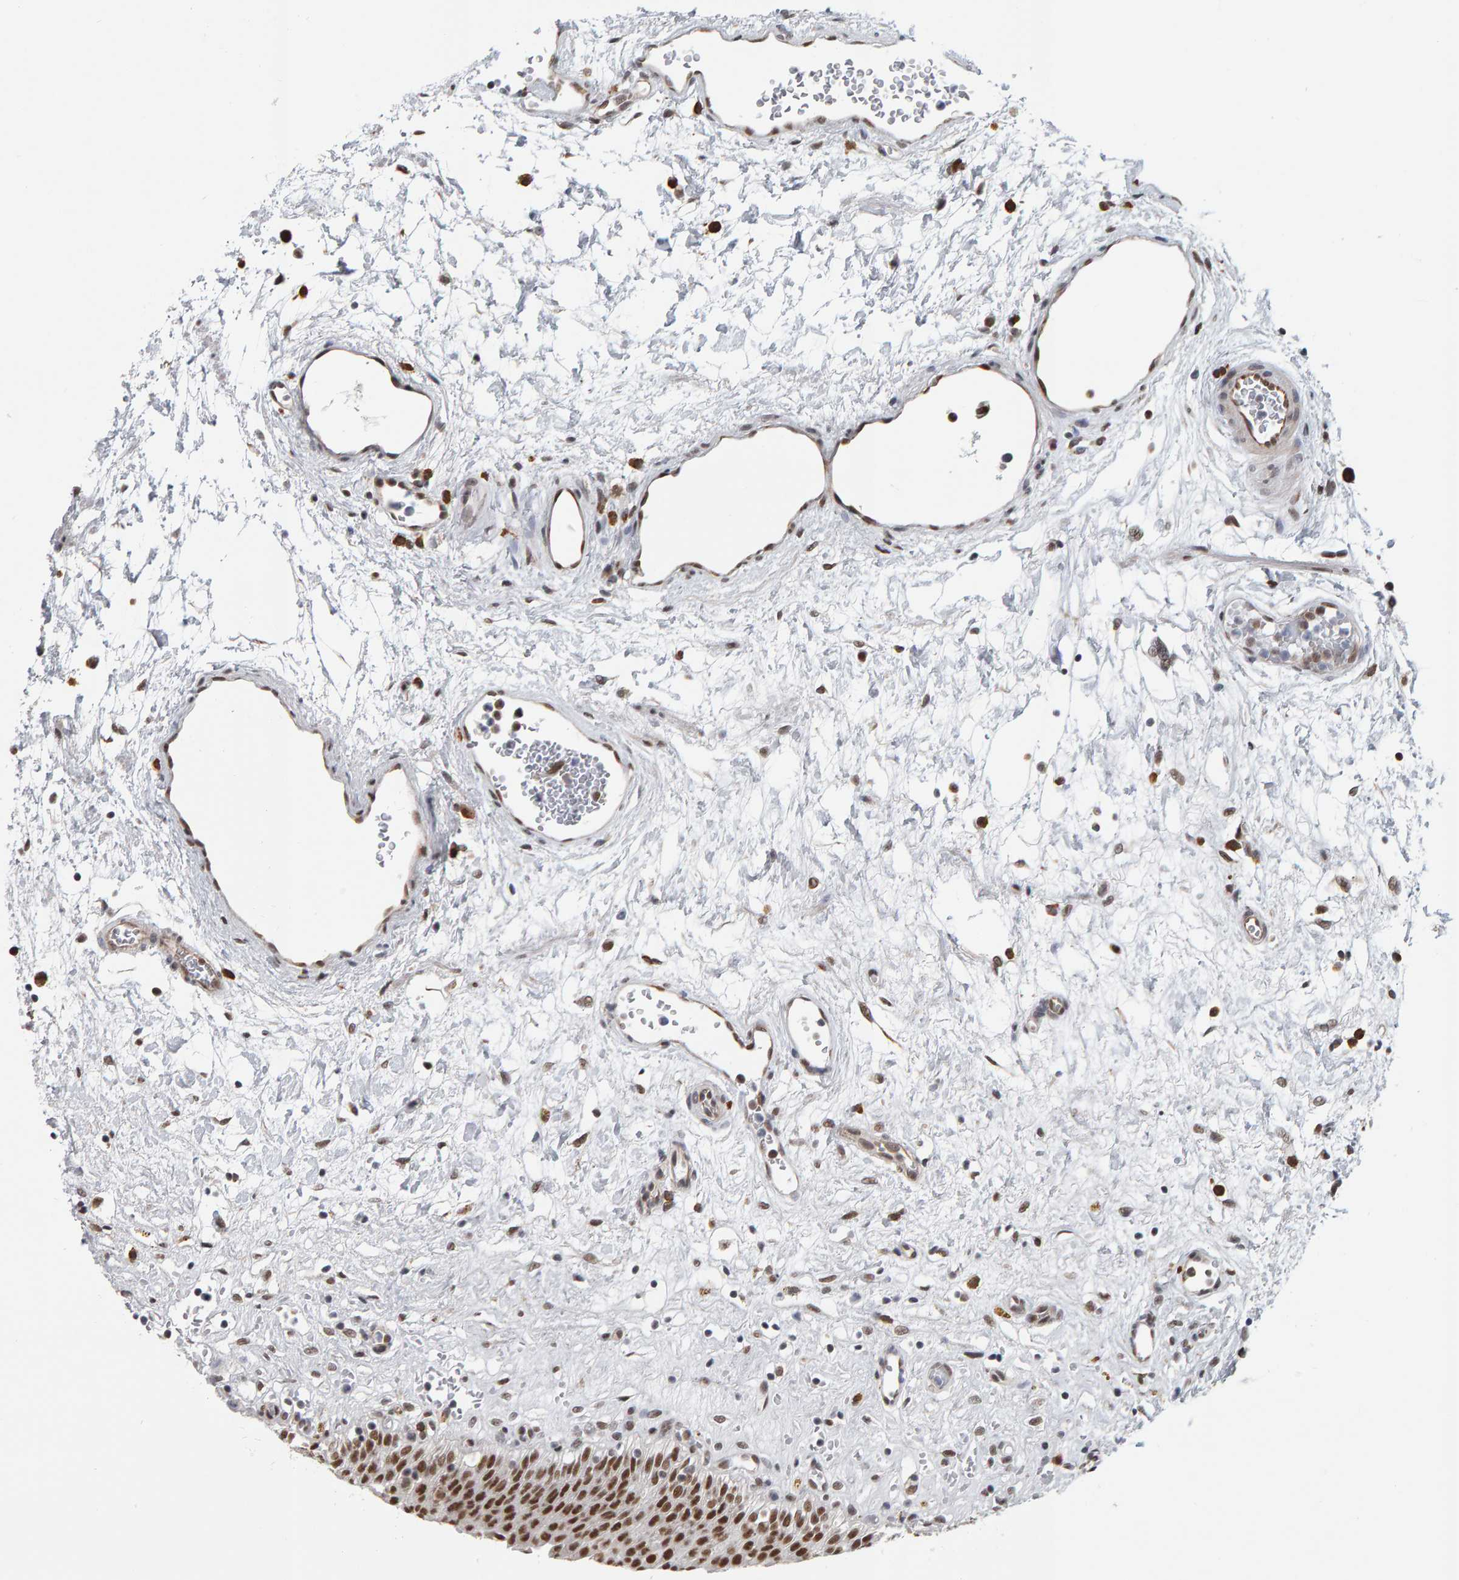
{"staining": {"intensity": "strong", "quantity": ">75%", "location": "nuclear"}, "tissue": "urinary bladder", "cell_type": "Urothelial cells", "image_type": "normal", "snomed": [{"axis": "morphology", "description": "Urothelial carcinoma, High grade"}, {"axis": "topography", "description": "Urinary bladder"}], "caption": "Immunohistochemical staining of unremarkable human urinary bladder exhibits >75% levels of strong nuclear protein positivity in about >75% of urothelial cells. (Brightfield microscopy of DAB IHC at high magnification).", "gene": "ATF7IP", "patient": {"sex": "male", "age": 46}}